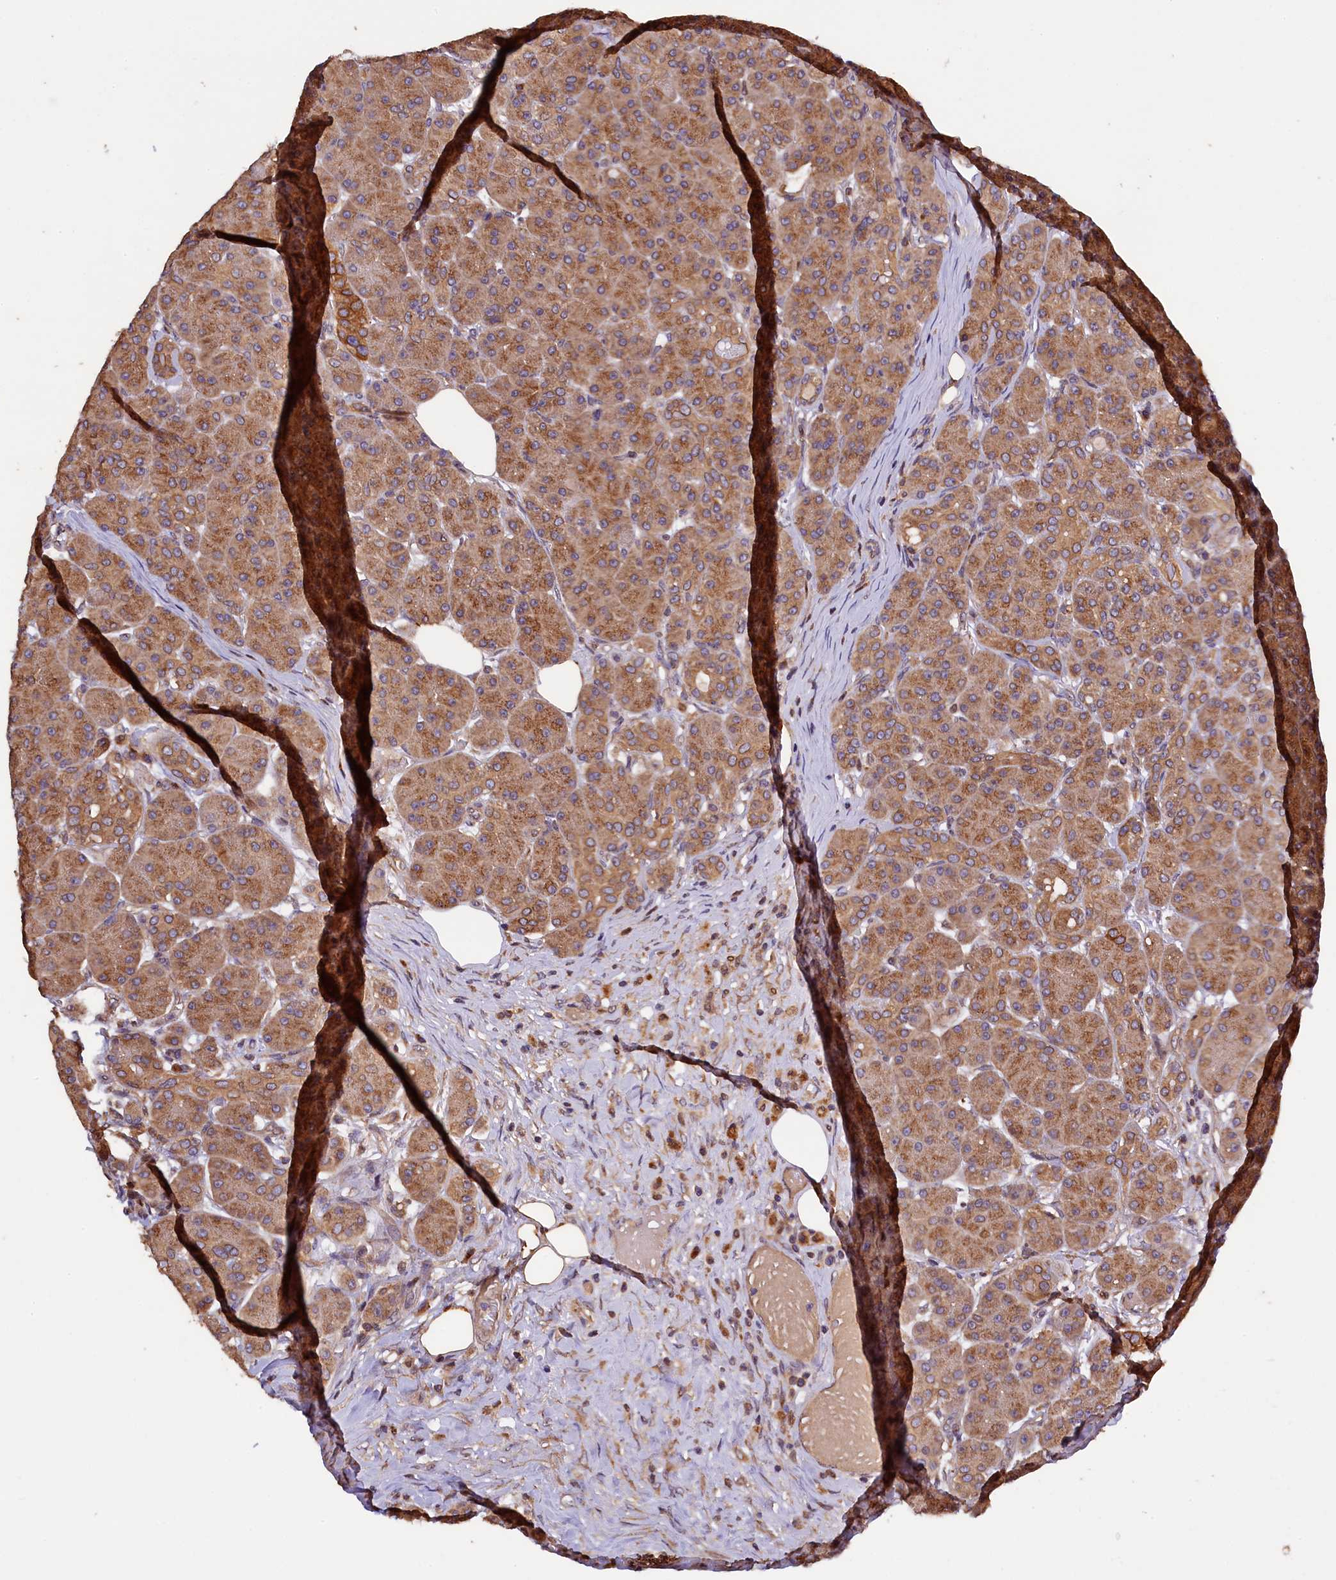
{"staining": {"intensity": "moderate", "quantity": ">75%", "location": "cytoplasmic/membranous"}, "tissue": "pancreas", "cell_type": "Exocrine glandular cells", "image_type": "normal", "snomed": [{"axis": "morphology", "description": "Normal tissue, NOS"}, {"axis": "topography", "description": "Pancreas"}], "caption": "Immunohistochemistry (IHC) histopathology image of unremarkable pancreas: human pancreas stained using immunohistochemistry (IHC) demonstrates medium levels of moderate protein expression localized specifically in the cytoplasmic/membranous of exocrine glandular cells, appearing as a cytoplasmic/membranous brown color.", "gene": "KLC2", "patient": {"sex": "male", "age": 63}}